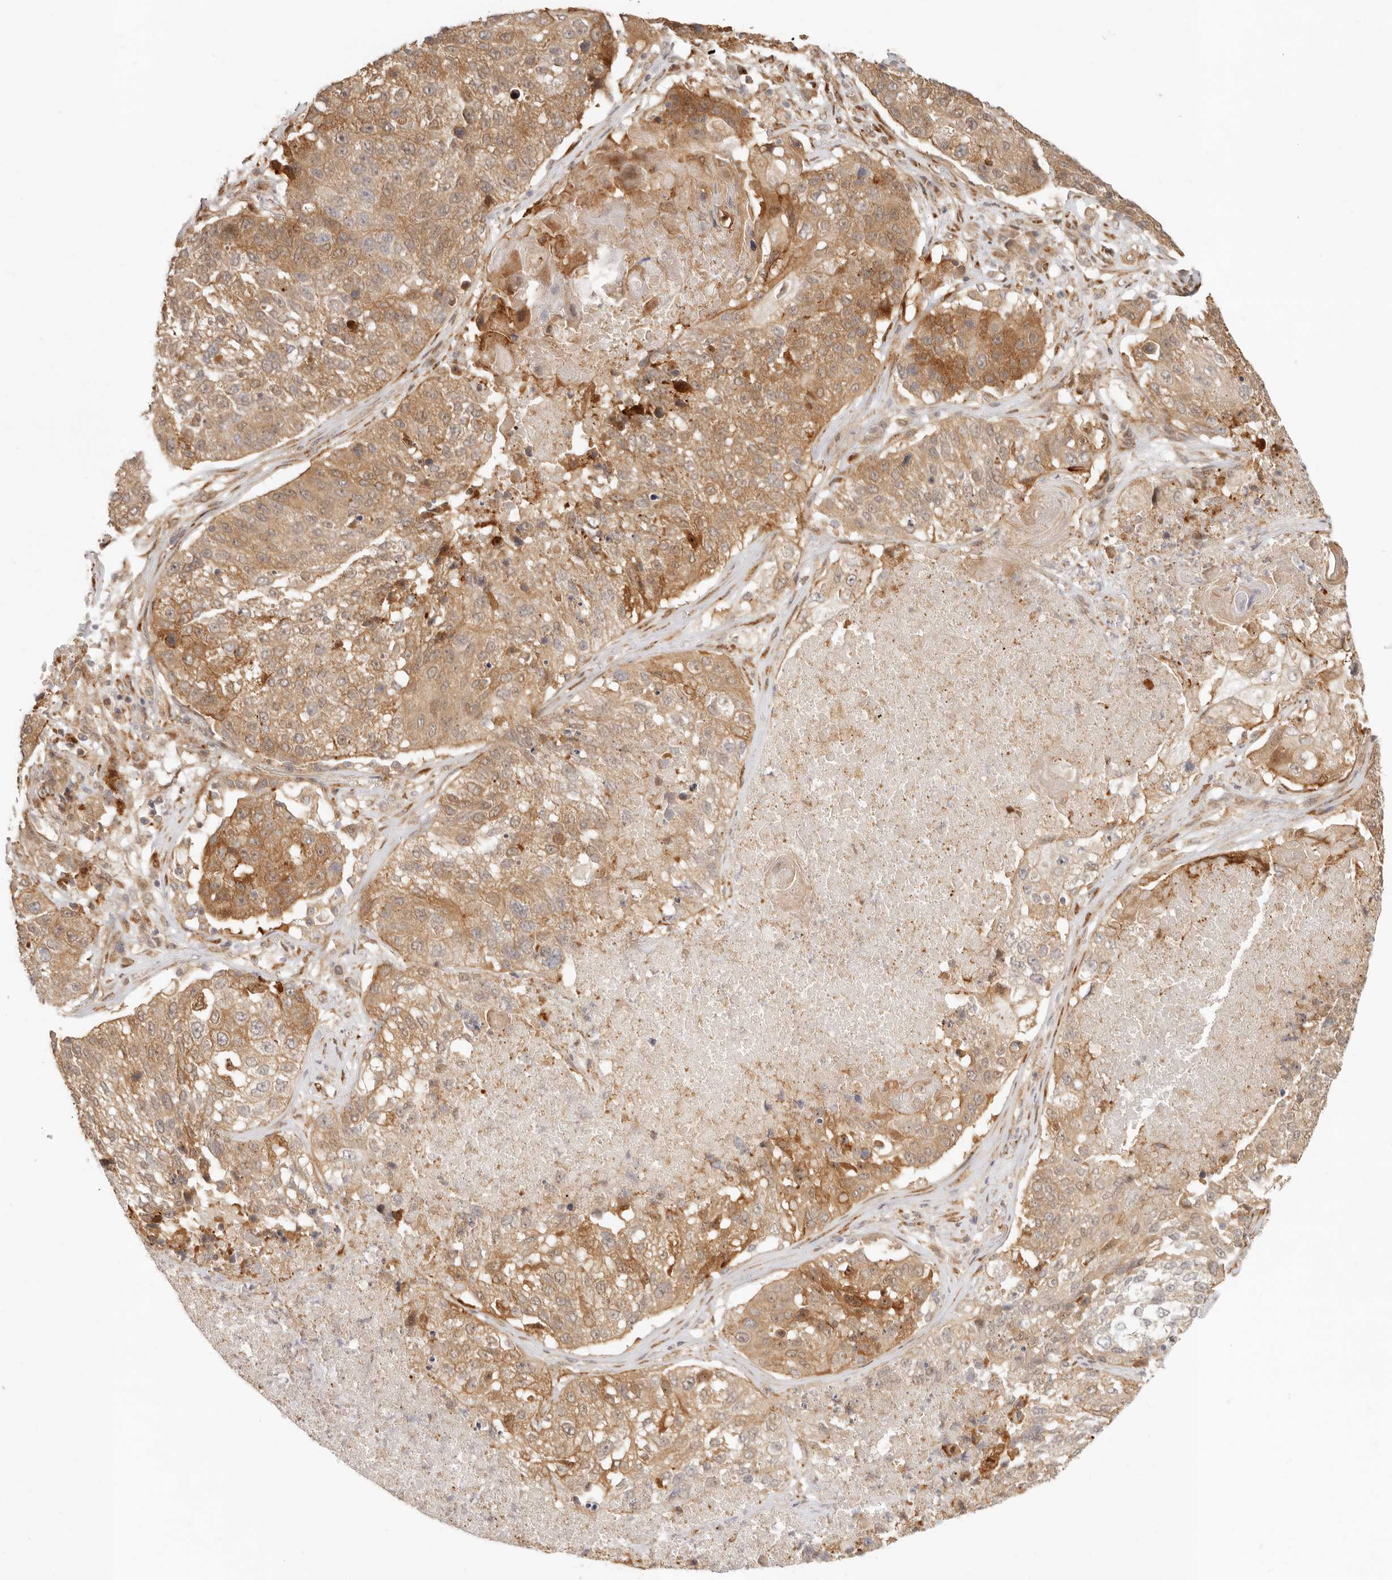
{"staining": {"intensity": "moderate", "quantity": ">75%", "location": "cytoplasmic/membranous"}, "tissue": "lung cancer", "cell_type": "Tumor cells", "image_type": "cancer", "snomed": [{"axis": "morphology", "description": "Squamous cell carcinoma, NOS"}, {"axis": "topography", "description": "Lung"}], "caption": "Lung squamous cell carcinoma stained with IHC reveals moderate cytoplasmic/membranous staining in approximately >75% of tumor cells.", "gene": "TUFT1", "patient": {"sex": "male", "age": 61}}